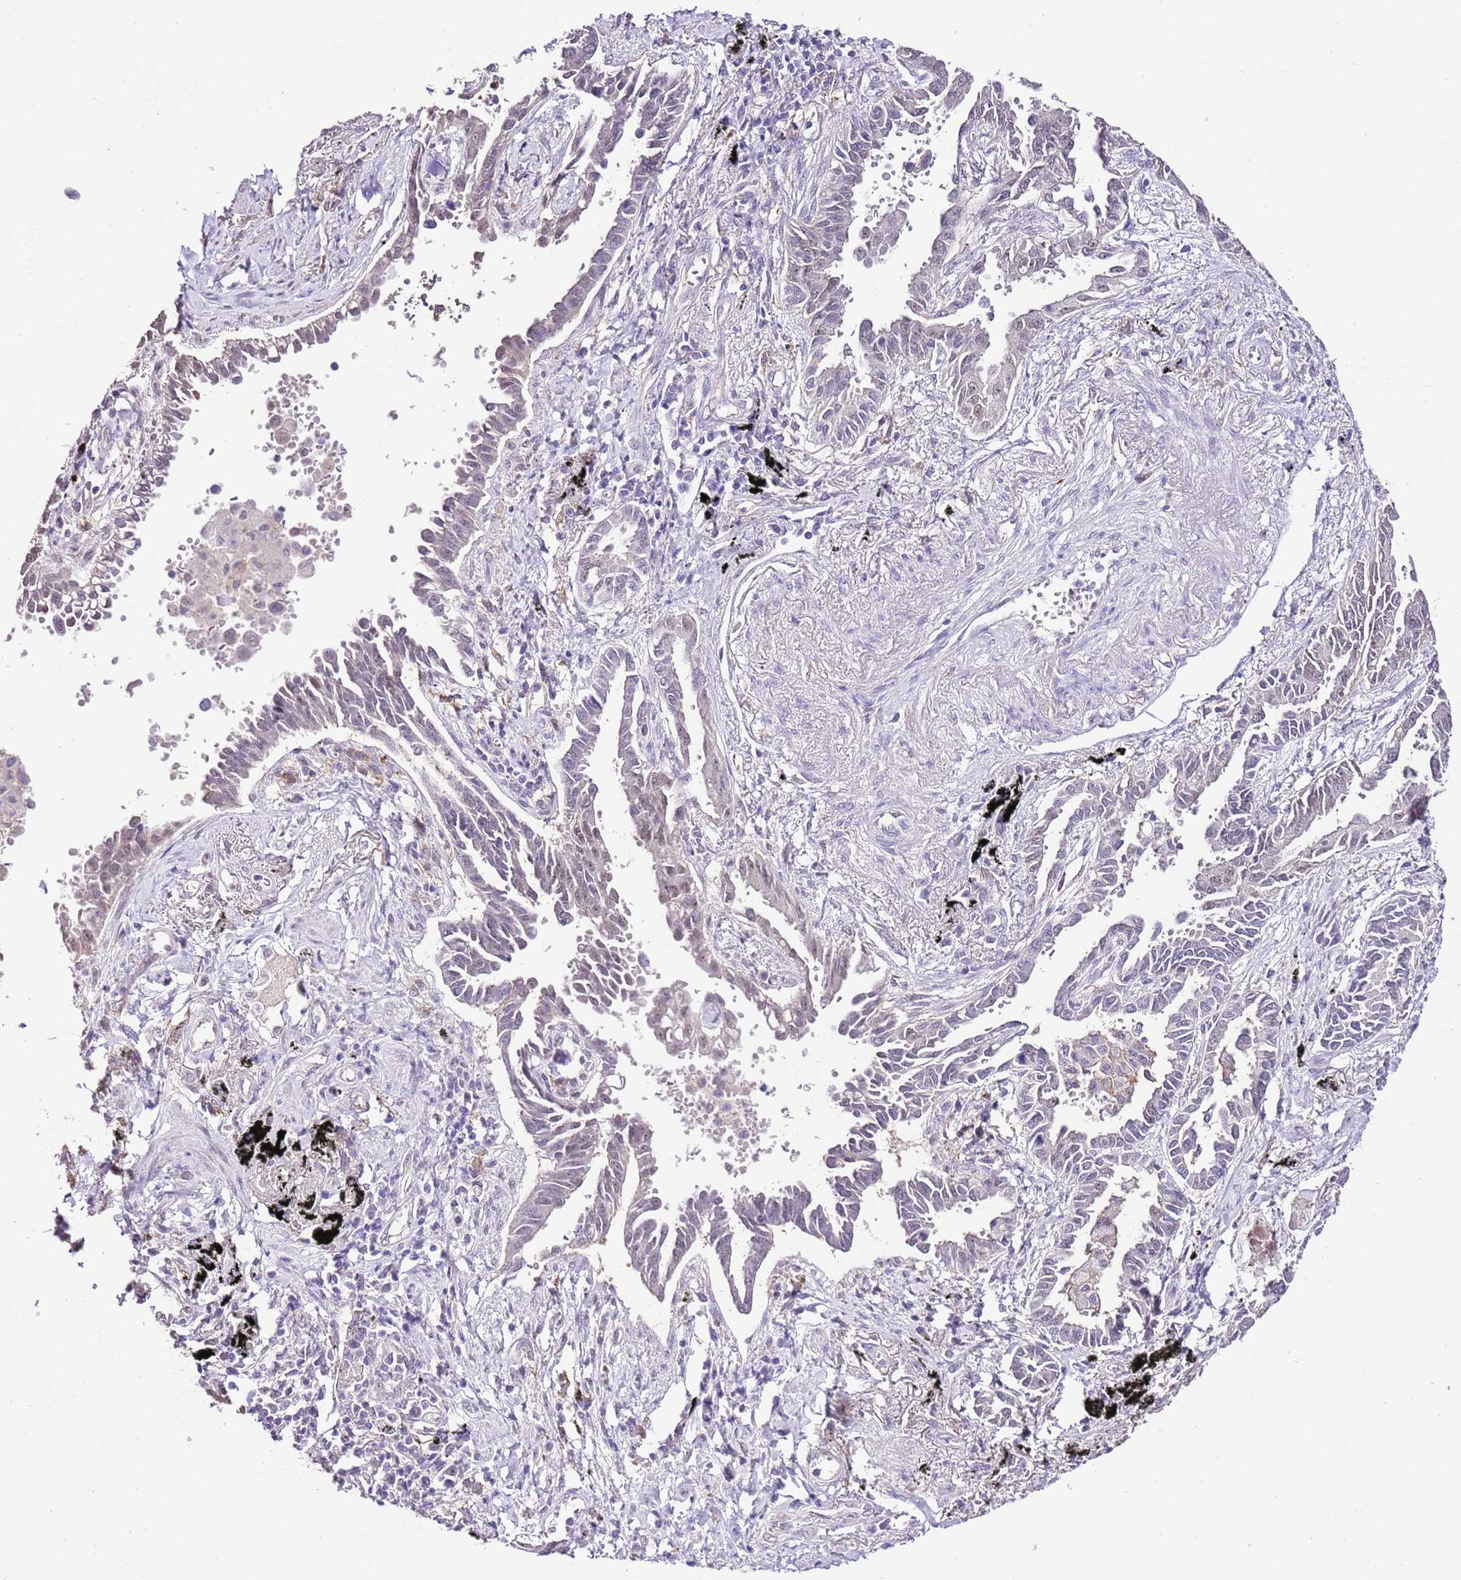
{"staining": {"intensity": "weak", "quantity": "25%-75%", "location": "nuclear"}, "tissue": "lung cancer", "cell_type": "Tumor cells", "image_type": "cancer", "snomed": [{"axis": "morphology", "description": "Adenocarcinoma, NOS"}, {"axis": "topography", "description": "Lung"}], "caption": "A photomicrograph of human lung adenocarcinoma stained for a protein displays weak nuclear brown staining in tumor cells.", "gene": "IZUMO4", "patient": {"sex": "male", "age": 67}}